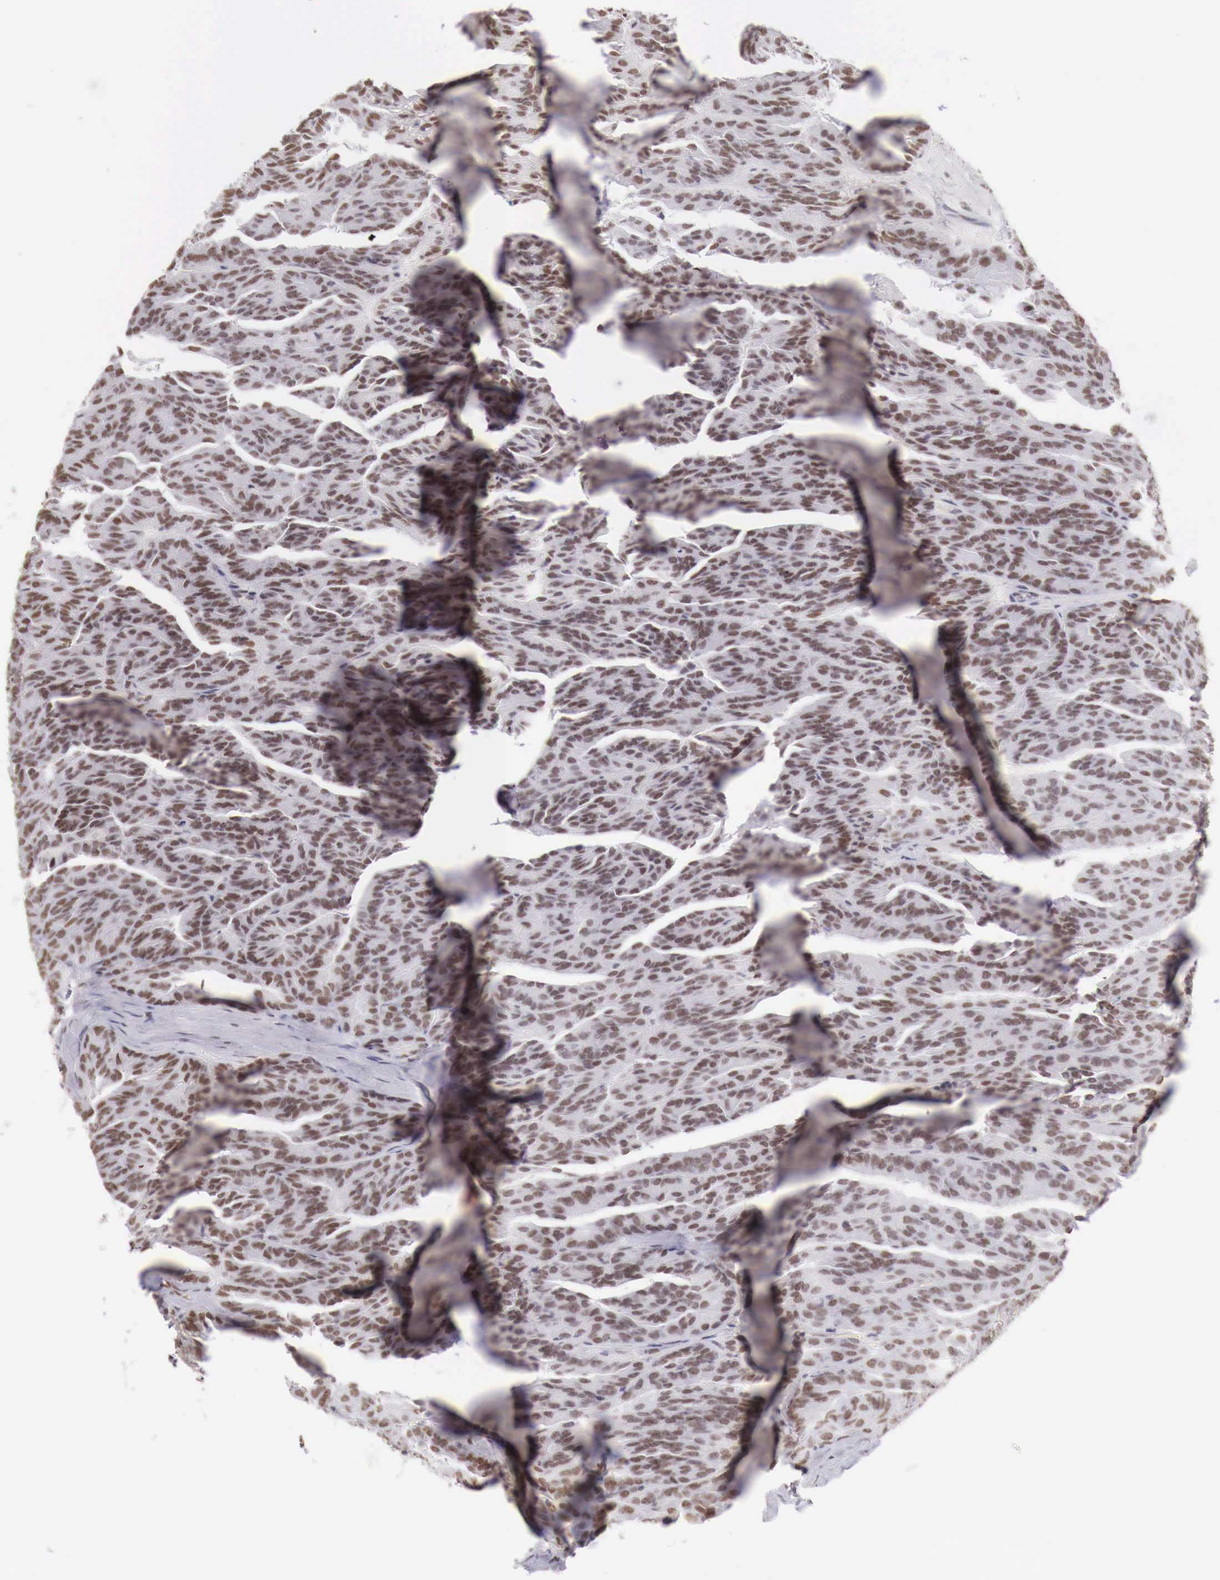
{"staining": {"intensity": "moderate", "quantity": "25%-75%", "location": "nuclear"}, "tissue": "renal cancer", "cell_type": "Tumor cells", "image_type": "cancer", "snomed": [{"axis": "morphology", "description": "Adenocarcinoma, NOS"}, {"axis": "topography", "description": "Kidney"}], "caption": "Brown immunohistochemical staining in adenocarcinoma (renal) reveals moderate nuclear staining in about 25%-75% of tumor cells.", "gene": "PHF14", "patient": {"sex": "male", "age": 46}}